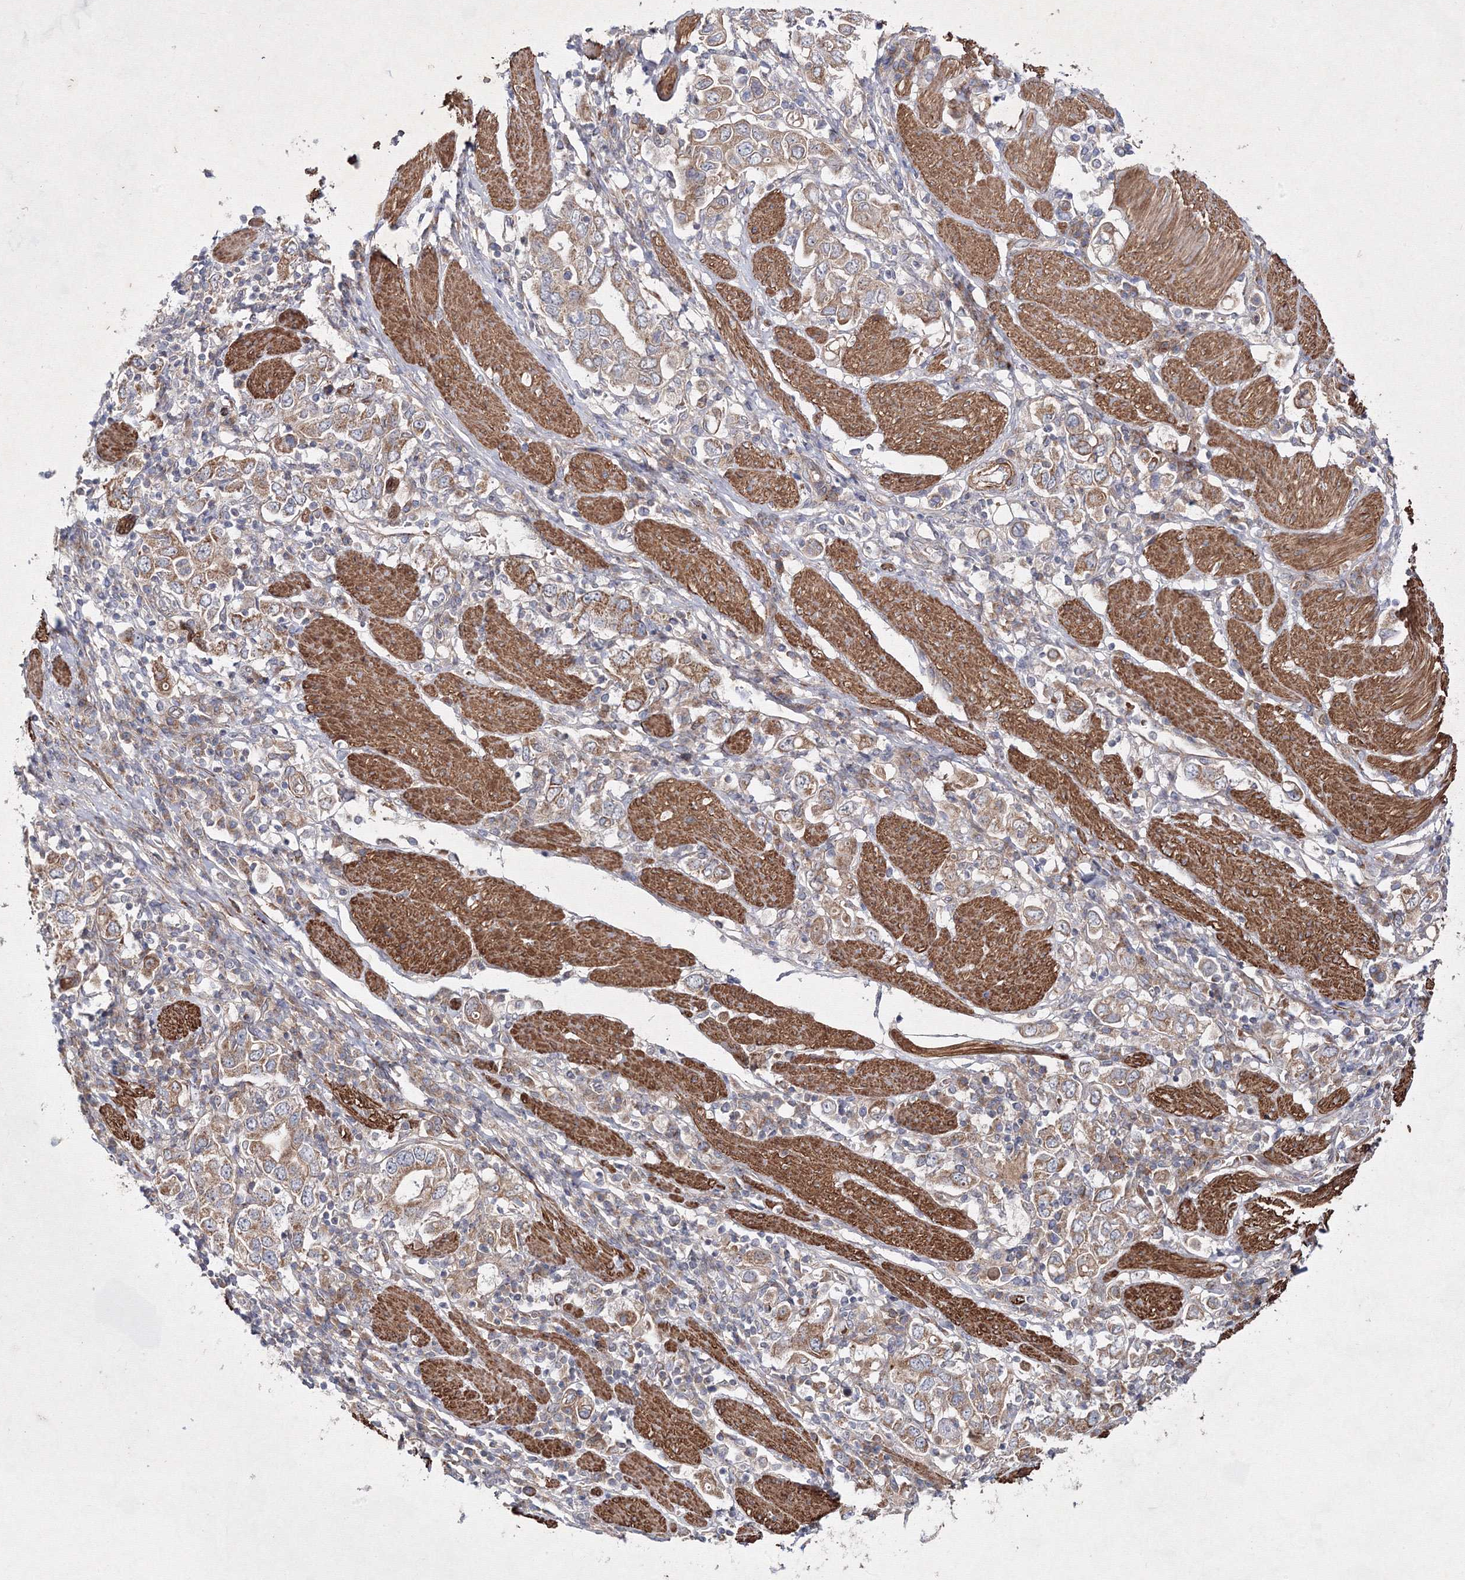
{"staining": {"intensity": "moderate", "quantity": ">75%", "location": "cytoplasmic/membranous"}, "tissue": "stomach cancer", "cell_type": "Tumor cells", "image_type": "cancer", "snomed": [{"axis": "morphology", "description": "Adenocarcinoma, NOS"}, {"axis": "topography", "description": "Stomach, upper"}], "caption": "Immunohistochemistry image of human adenocarcinoma (stomach) stained for a protein (brown), which reveals medium levels of moderate cytoplasmic/membranous positivity in about >75% of tumor cells.", "gene": "GFM1", "patient": {"sex": "male", "age": 62}}